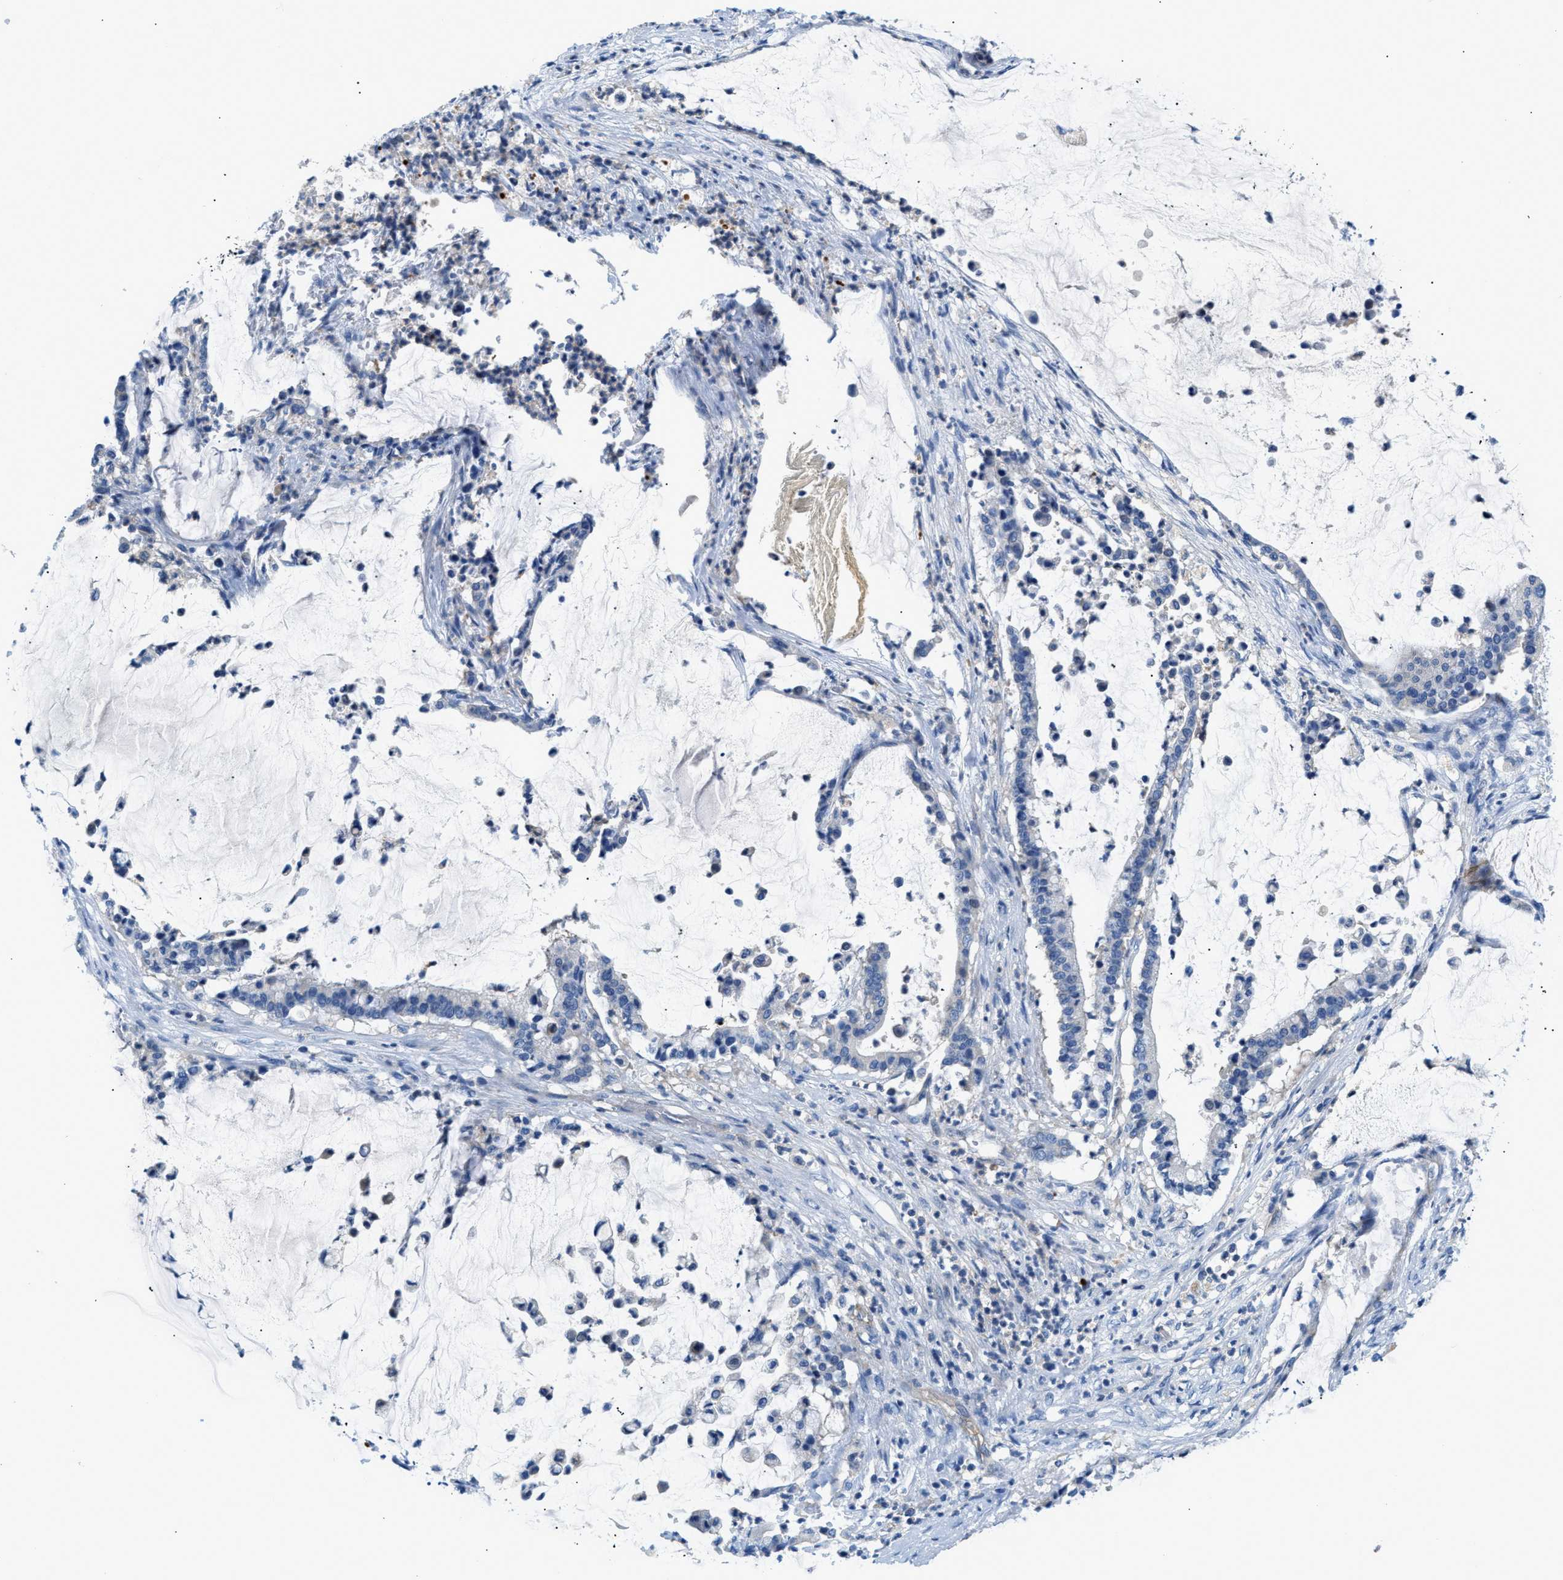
{"staining": {"intensity": "negative", "quantity": "none", "location": "none"}, "tissue": "pancreatic cancer", "cell_type": "Tumor cells", "image_type": "cancer", "snomed": [{"axis": "morphology", "description": "Adenocarcinoma, NOS"}, {"axis": "topography", "description": "Pancreas"}], "caption": "IHC photomicrograph of pancreatic adenocarcinoma stained for a protein (brown), which demonstrates no positivity in tumor cells. (DAB (3,3'-diaminobenzidine) immunohistochemistry visualized using brightfield microscopy, high magnification).", "gene": "ORAI1", "patient": {"sex": "male", "age": 41}}